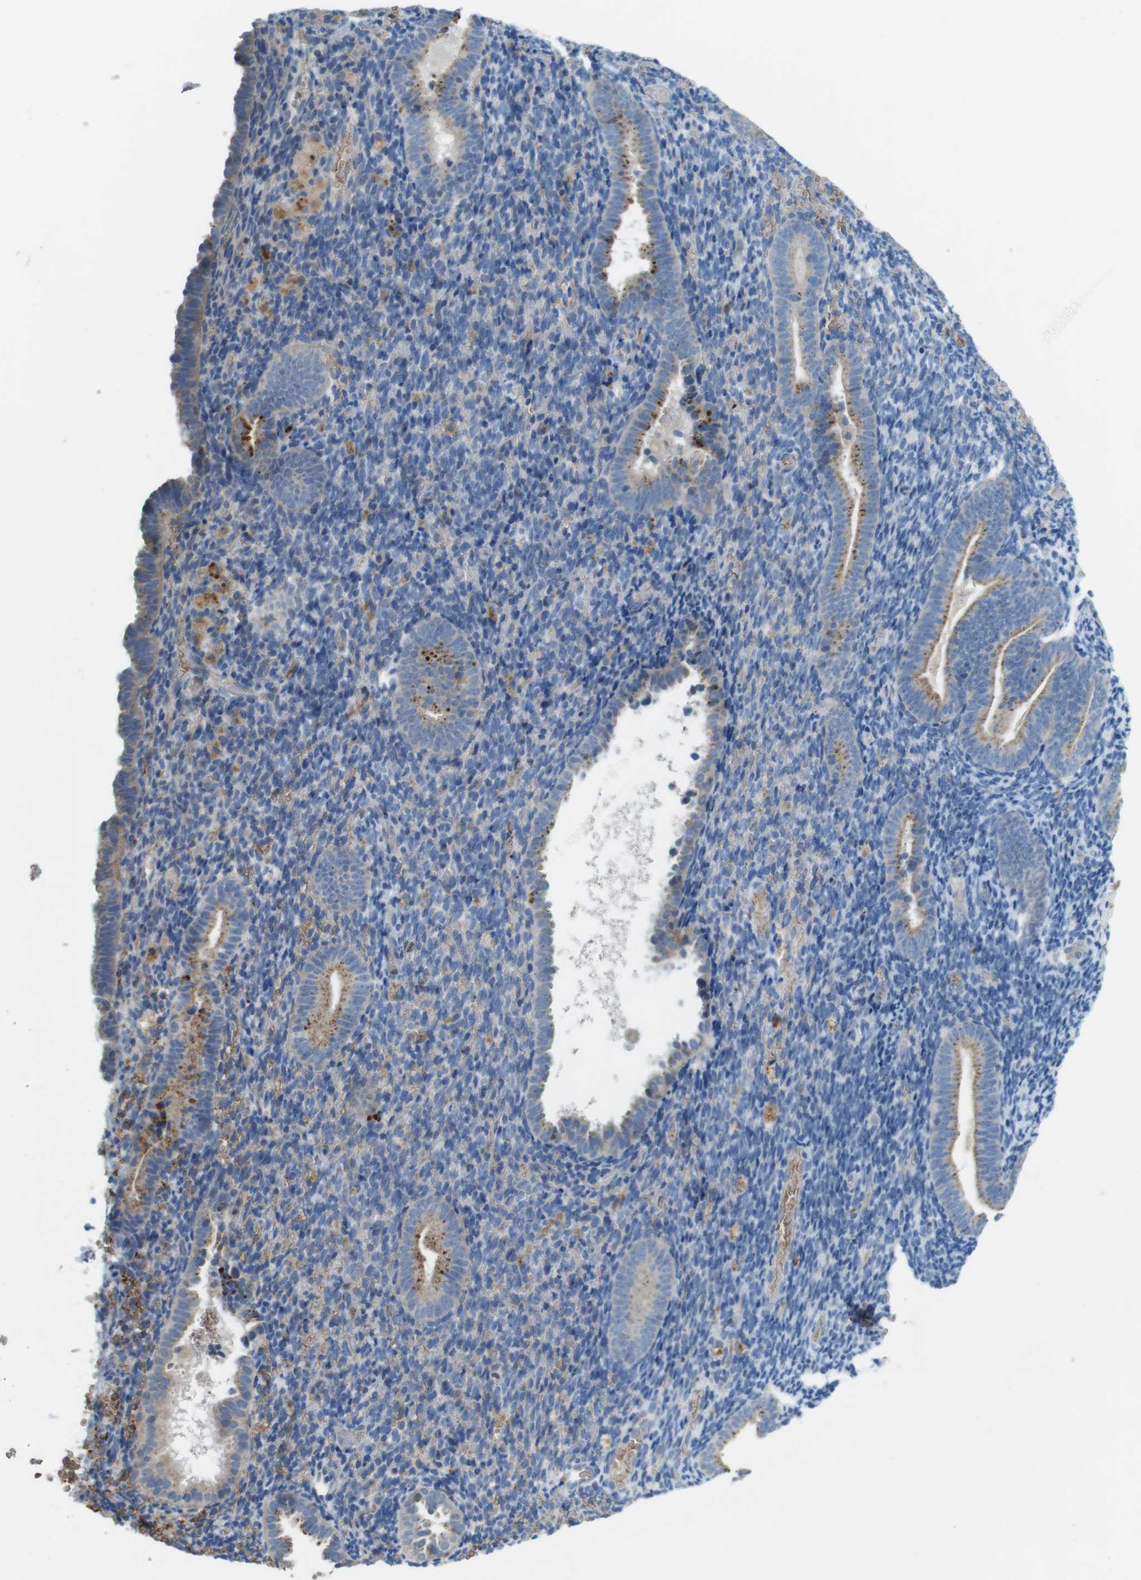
{"staining": {"intensity": "weak", "quantity": "<25%", "location": "cytoplasmic/membranous"}, "tissue": "endometrium", "cell_type": "Cells in endometrial stroma", "image_type": "normal", "snomed": [{"axis": "morphology", "description": "Normal tissue, NOS"}, {"axis": "topography", "description": "Endometrium"}], "caption": "Immunohistochemistry micrograph of unremarkable endometrium: endometrium stained with DAB (3,3'-diaminobenzidine) exhibits no significant protein staining in cells in endometrial stroma. The staining was performed using DAB (3,3'-diaminobenzidine) to visualize the protein expression in brown, while the nuclei were stained in blue with hematoxylin (Magnification: 20x).", "gene": "TYW1", "patient": {"sex": "female", "age": 51}}